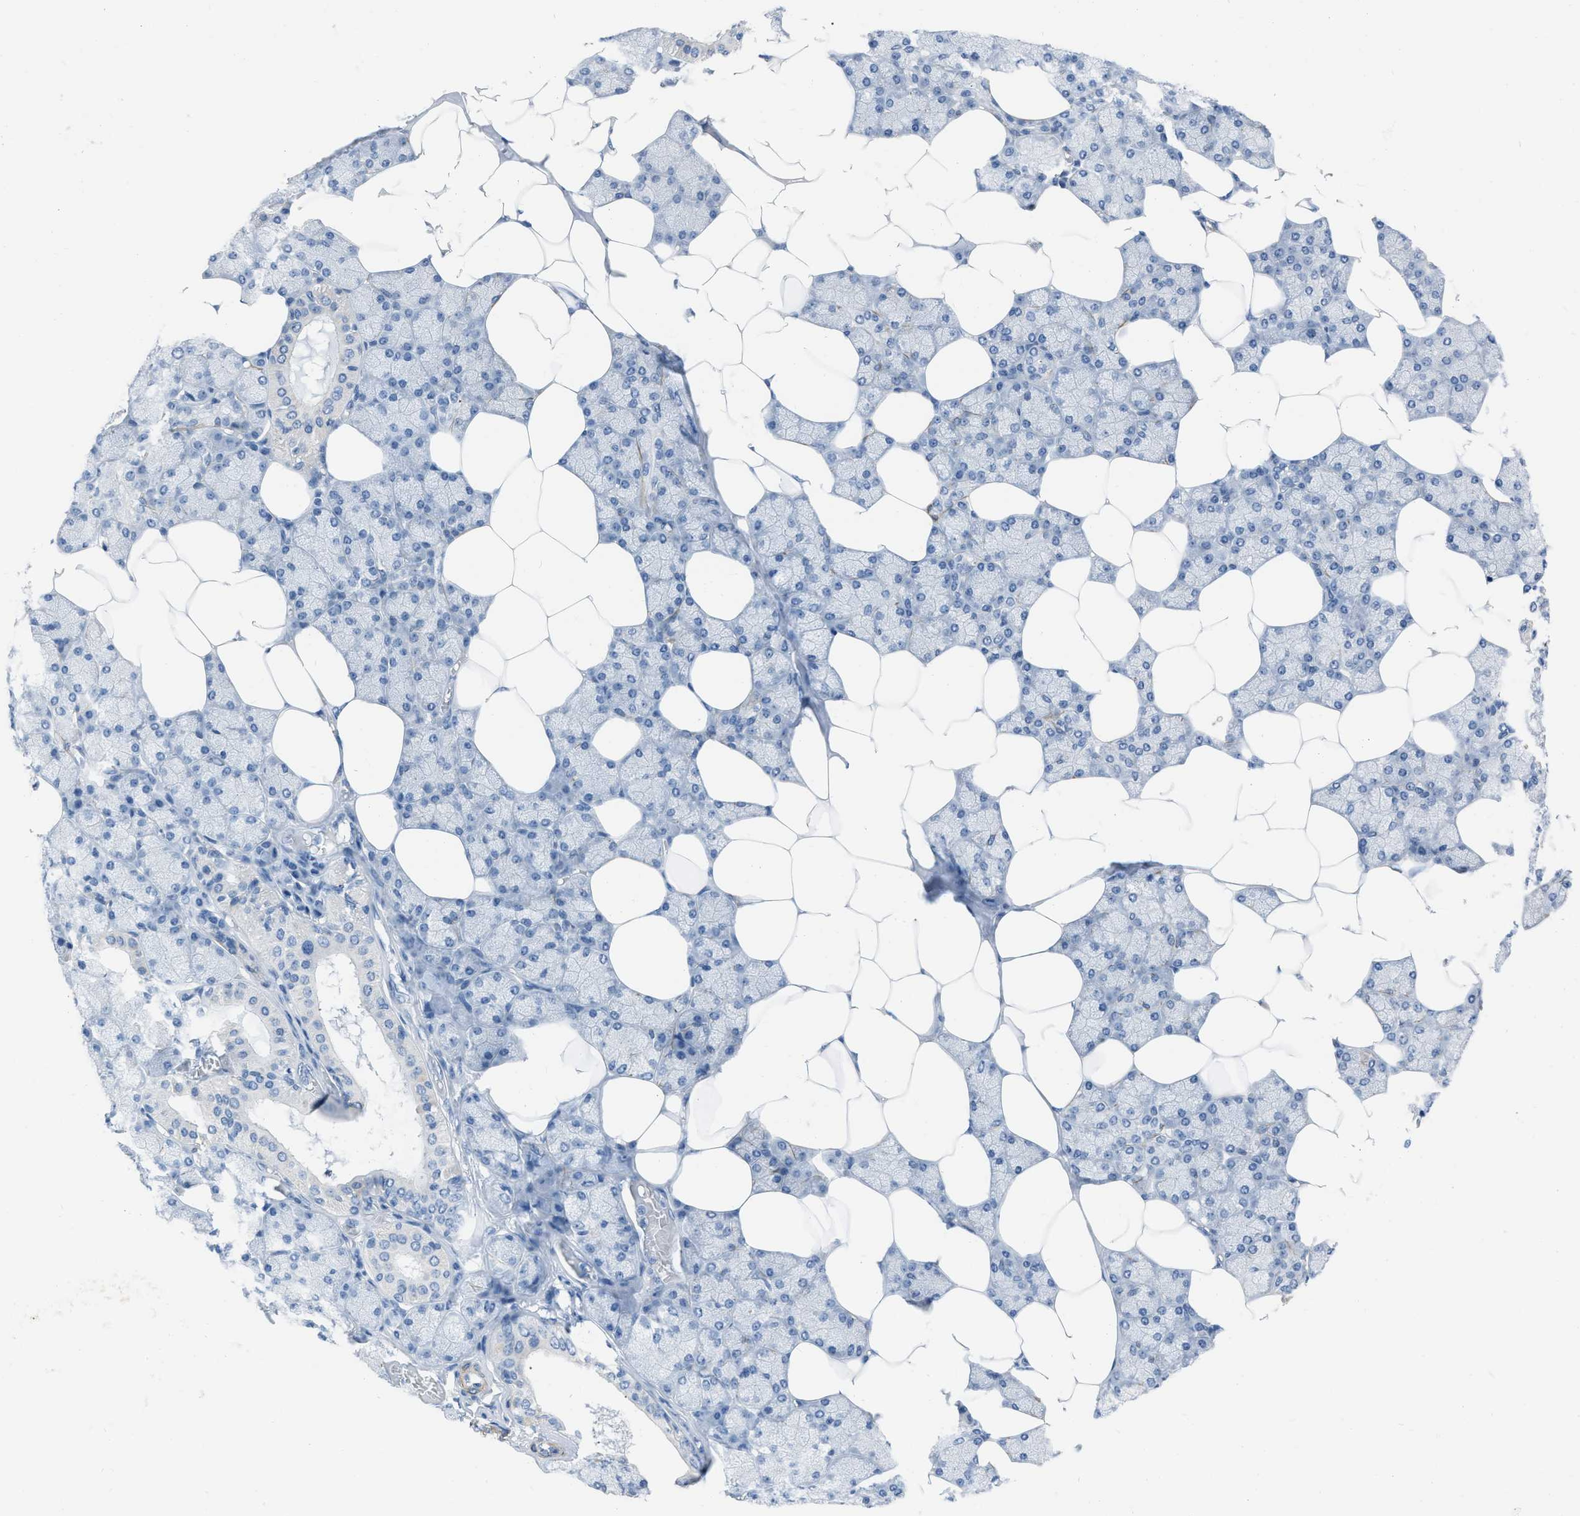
{"staining": {"intensity": "negative", "quantity": "none", "location": "none"}, "tissue": "salivary gland", "cell_type": "Glandular cells", "image_type": "normal", "snomed": [{"axis": "morphology", "description": "Normal tissue, NOS"}, {"axis": "topography", "description": "Salivary gland"}], "caption": "High power microscopy image of an immunohistochemistry histopathology image of normal salivary gland, revealing no significant positivity in glandular cells. (Brightfield microscopy of DAB immunohistochemistry at high magnification).", "gene": "SPATC1L", "patient": {"sex": "male", "age": 62}}